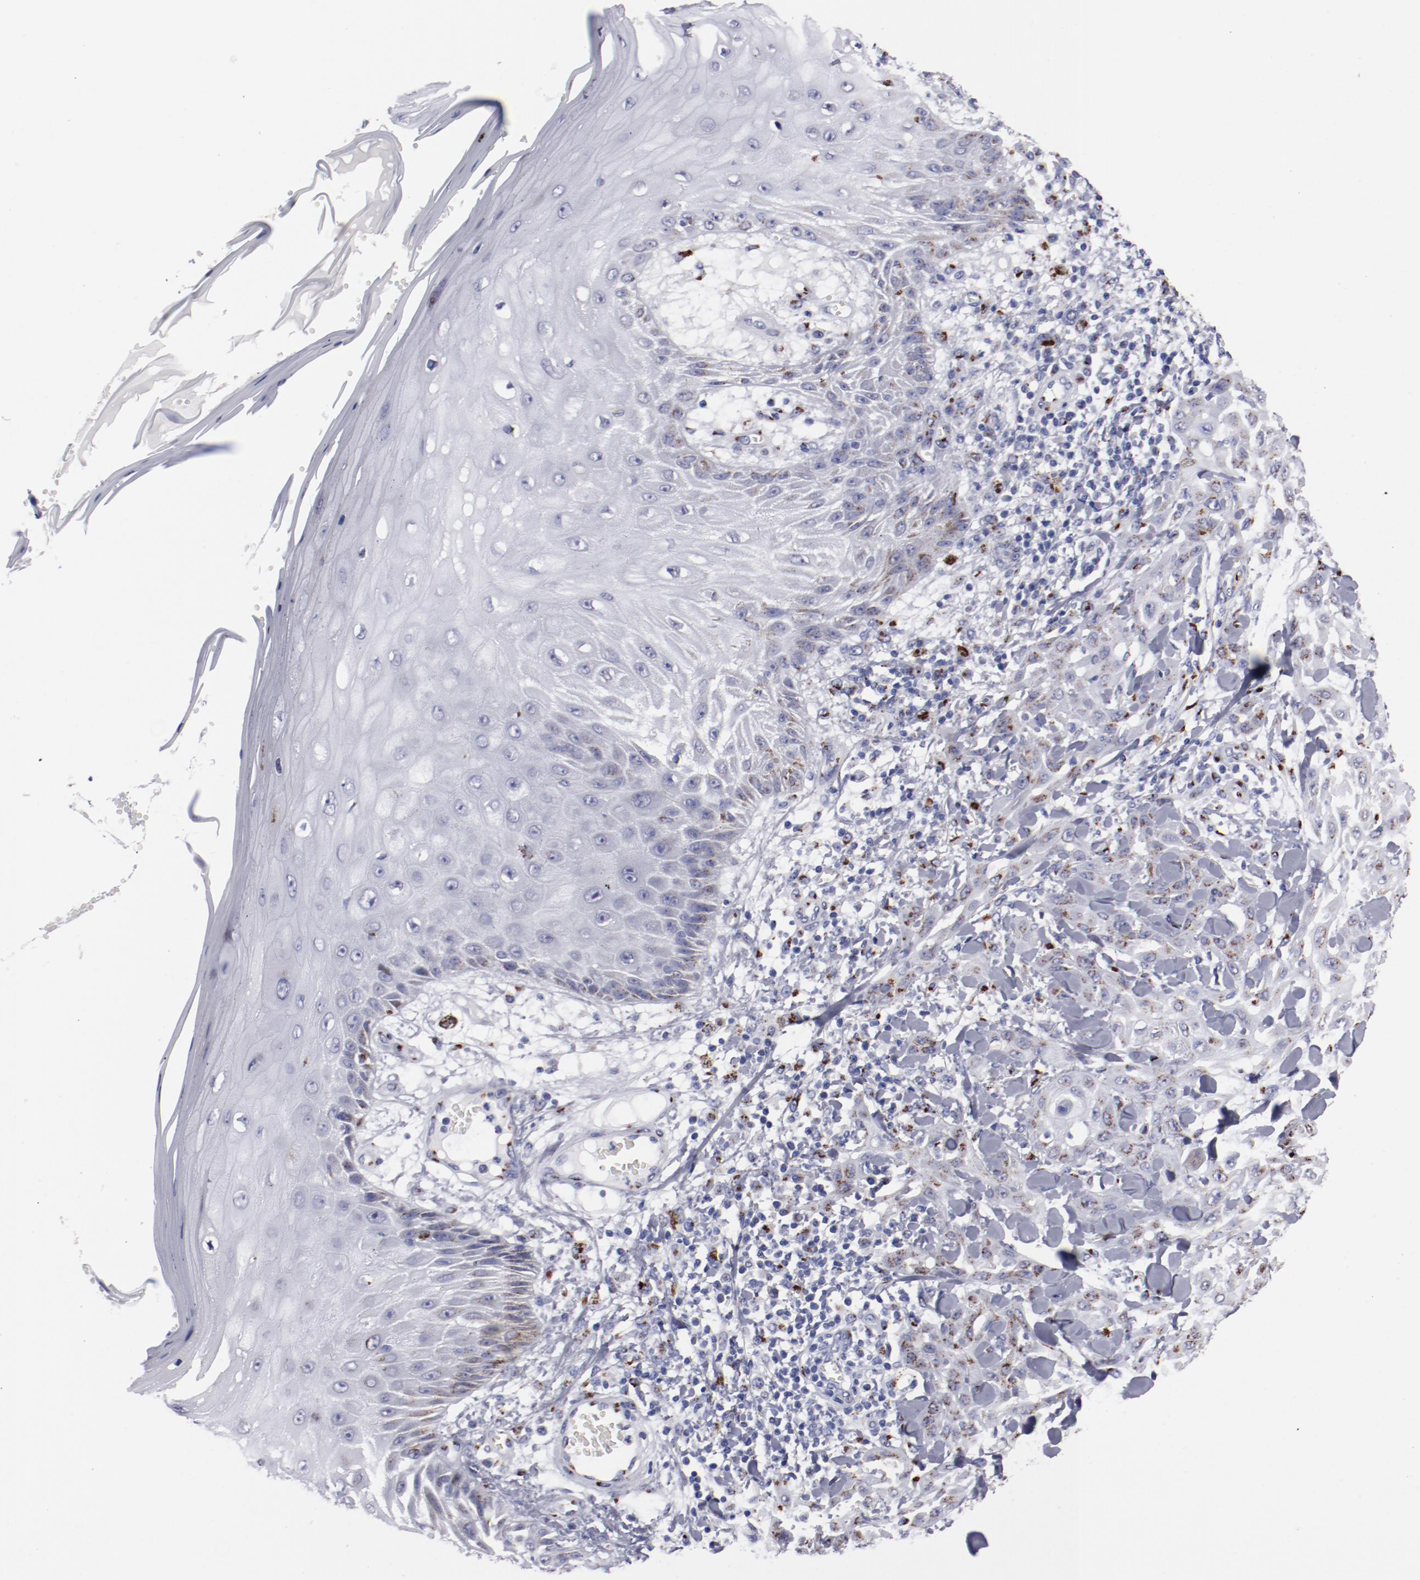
{"staining": {"intensity": "strong", "quantity": ">75%", "location": "cytoplasmic/membranous"}, "tissue": "skin cancer", "cell_type": "Tumor cells", "image_type": "cancer", "snomed": [{"axis": "morphology", "description": "Squamous cell carcinoma, NOS"}, {"axis": "topography", "description": "Skin"}], "caption": "Protein expression analysis of skin cancer displays strong cytoplasmic/membranous expression in about >75% of tumor cells. The staining was performed using DAB to visualize the protein expression in brown, while the nuclei were stained in blue with hematoxylin (Magnification: 20x).", "gene": "GOLIM4", "patient": {"sex": "male", "age": 24}}